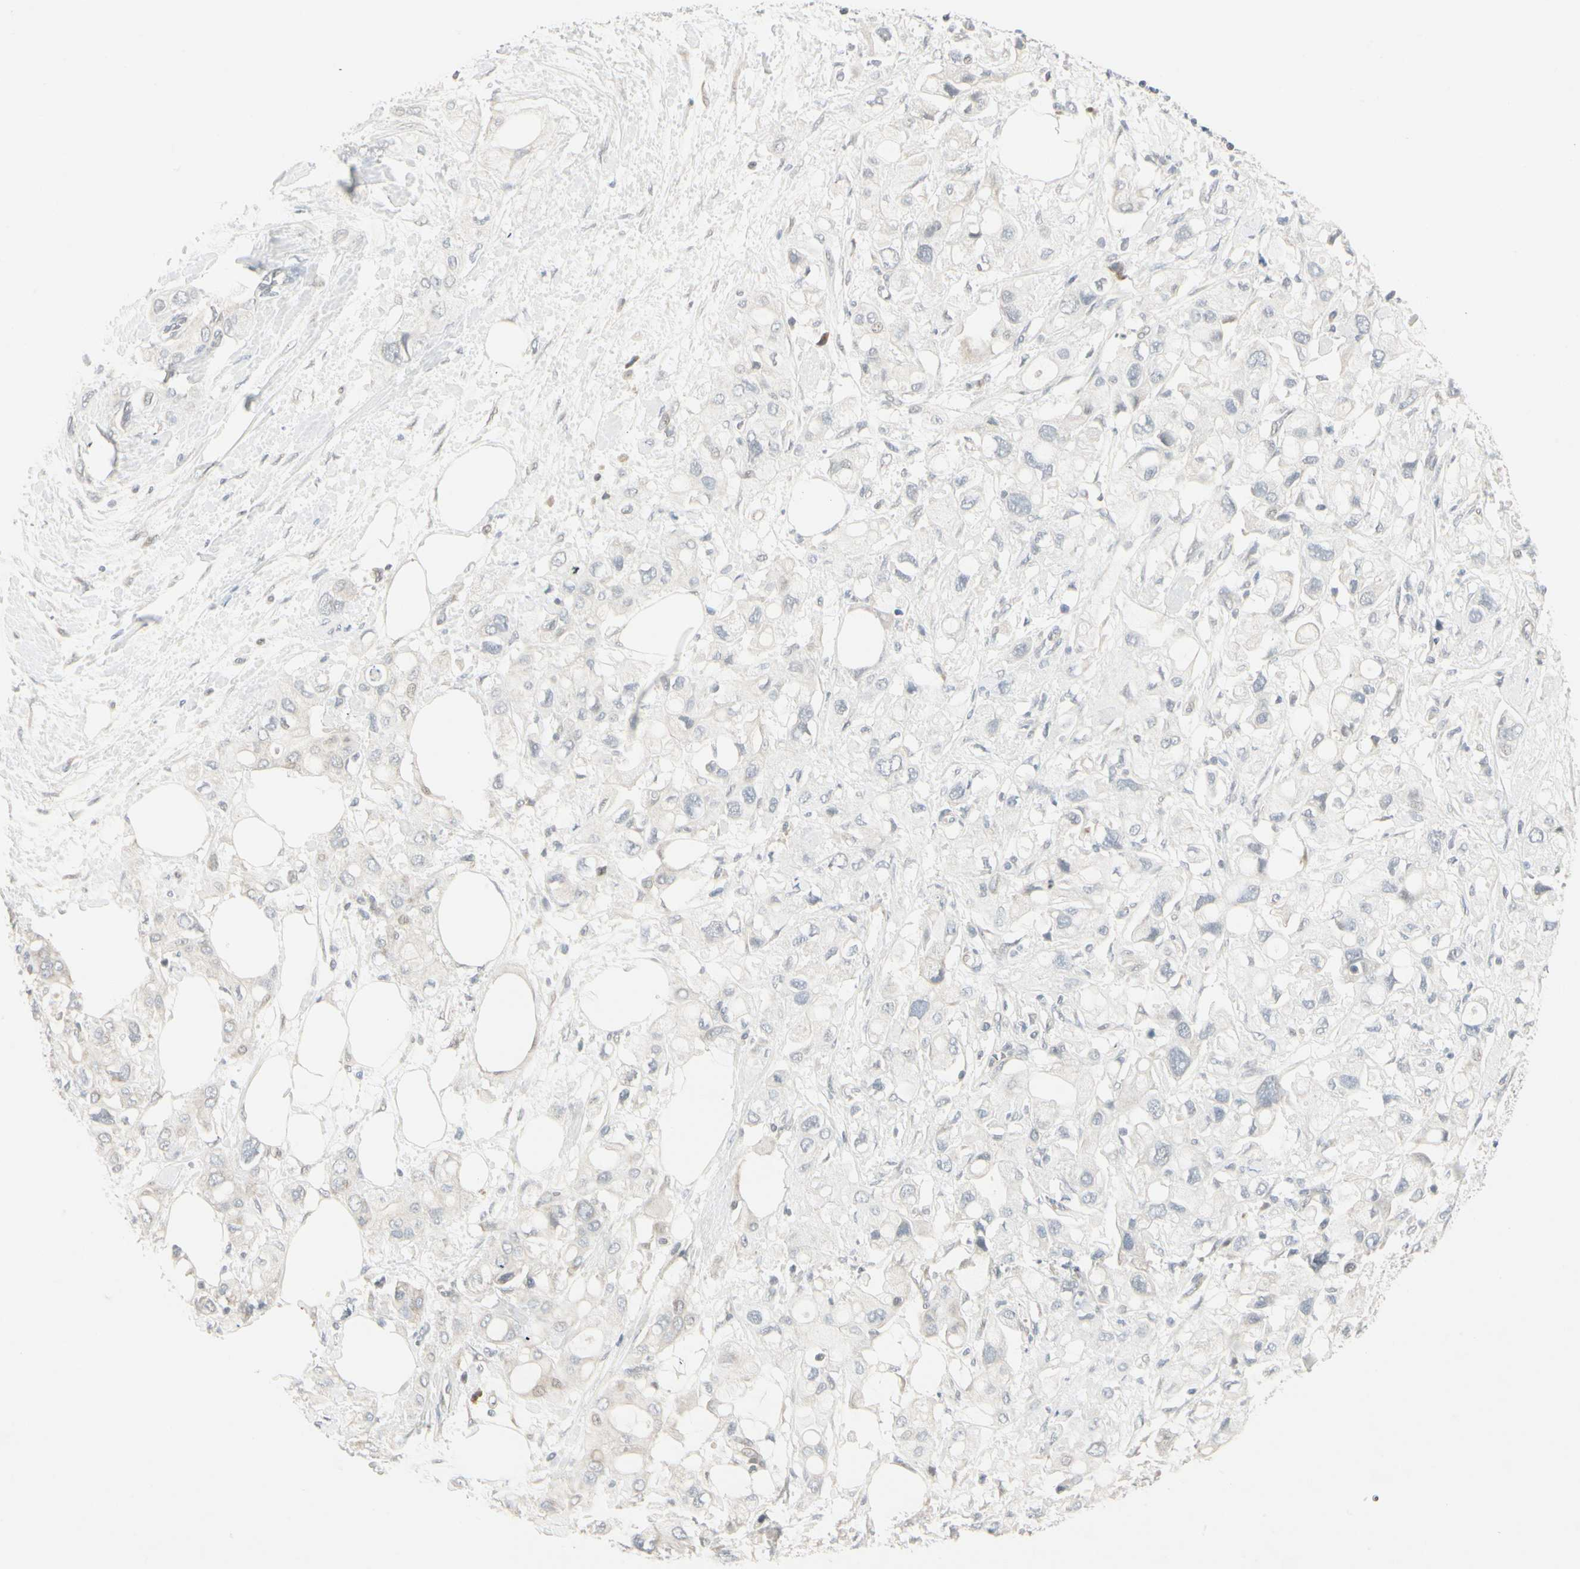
{"staining": {"intensity": "negative", "quantity": "none", "location": "none"}, "tissue": "pancreatic cancer", "cell_type": "Tumor cells", "image_type": "cancer", "snomed": [{"axis": "morphology", "description": "Adenocarcinoma, NOS"}, {"axis": "topography", "description": "Pancreas"}], "caption": "The immunohistochemistry micrograph has no significant positivity in tumor cells of pancreatic adenocarcinoma tissue.", "gene": "DMPK", "patient": {"sex": "female", "age": 56}}